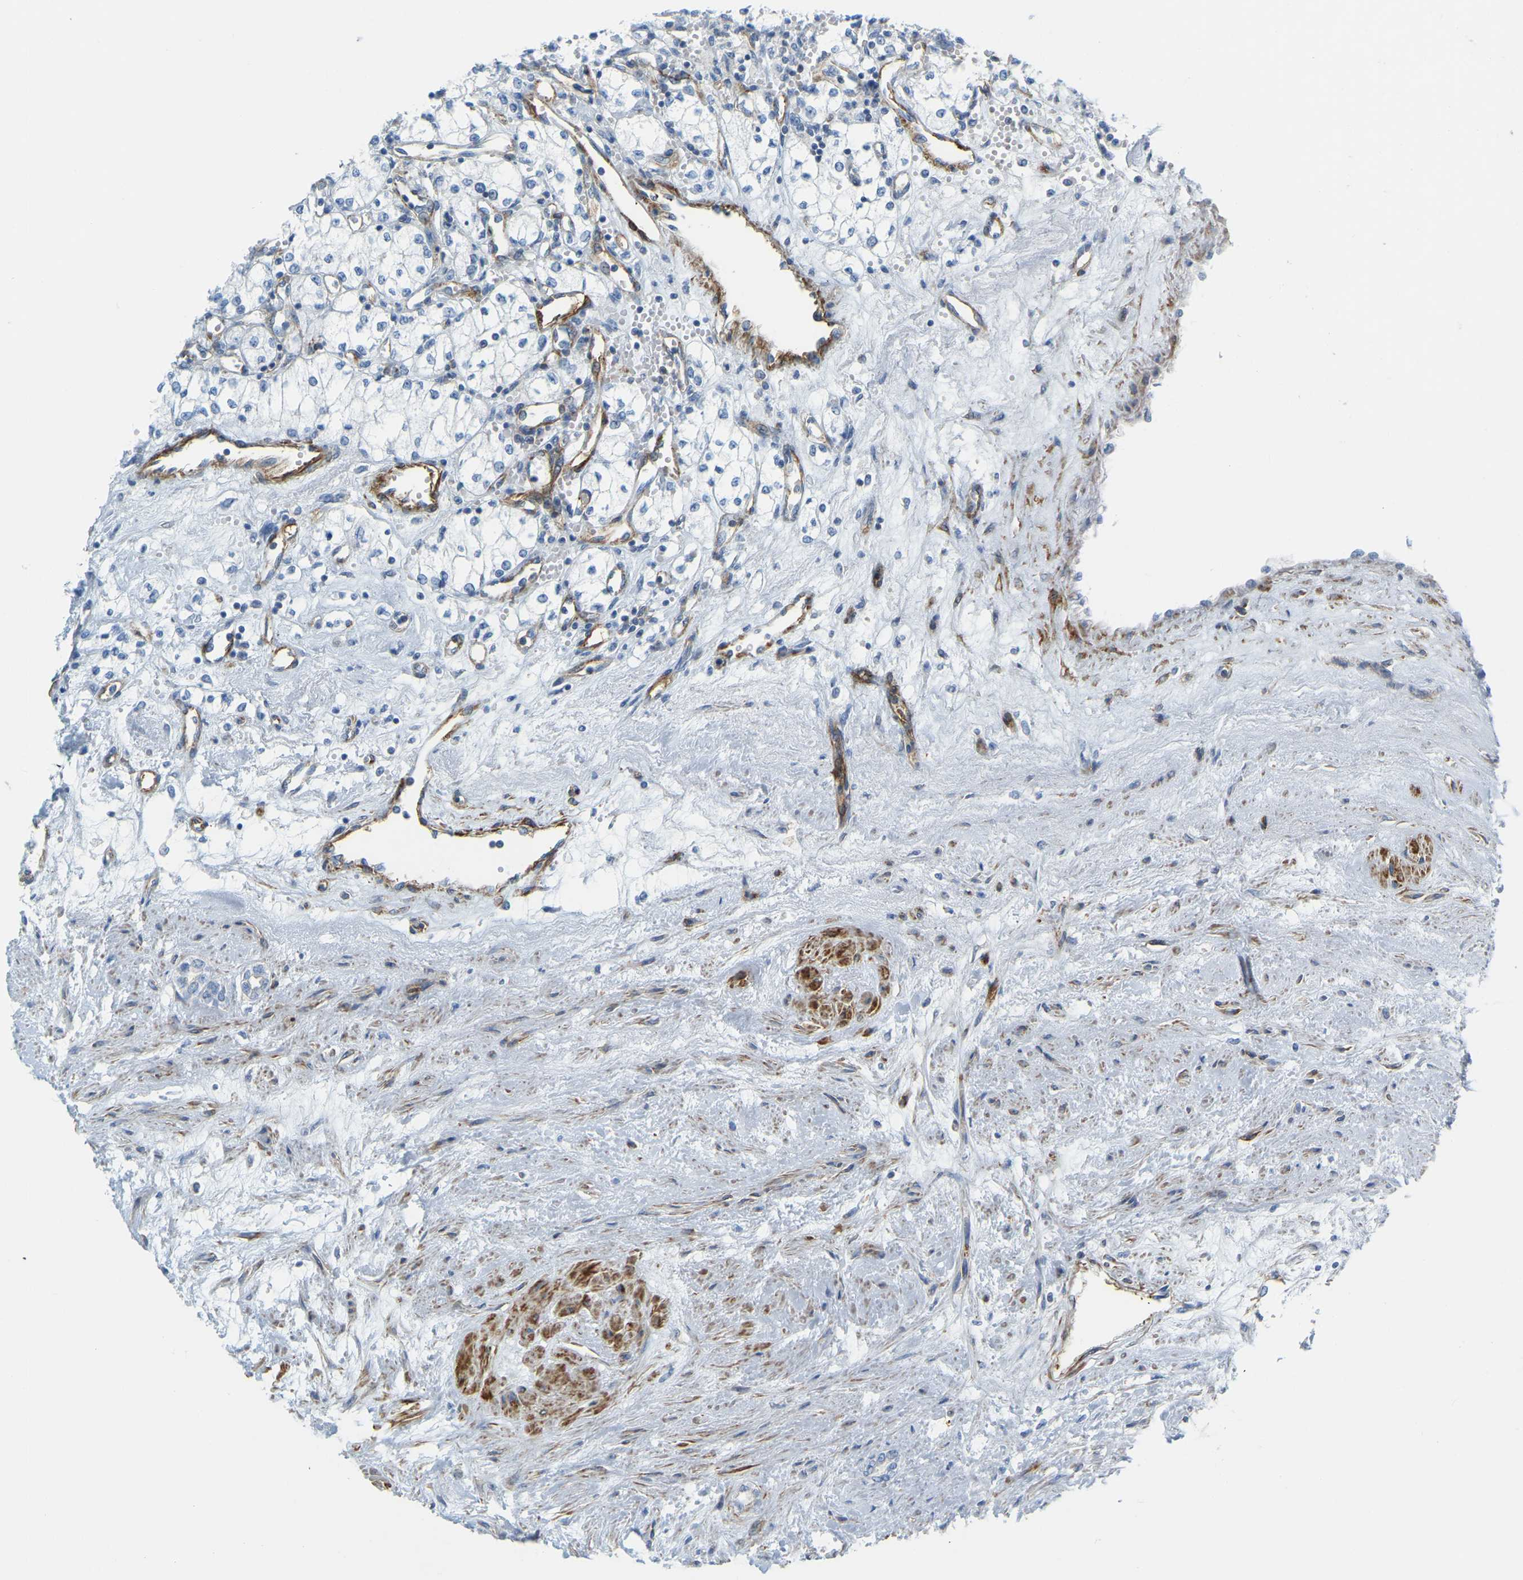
{"staining": {"intensity": "negative", "quantity": "none", "location": "none"}, "tissue": "renal cancer", "cell_type": "Tumor cells", "image_type": "cancer", "snomed": [{"axis": "morphology", "description": "Adenocarcinoma, NOS"}, {"axis": "topography", "description": "Kidney"}], "caption": "This is a micrograph of immunohistochemistry (IHC) staining of renal adenocarcinoma, which shows no expression in tumor cells.", "gene": "MYL3", "patient": {"sex": "male", "age": 59}}